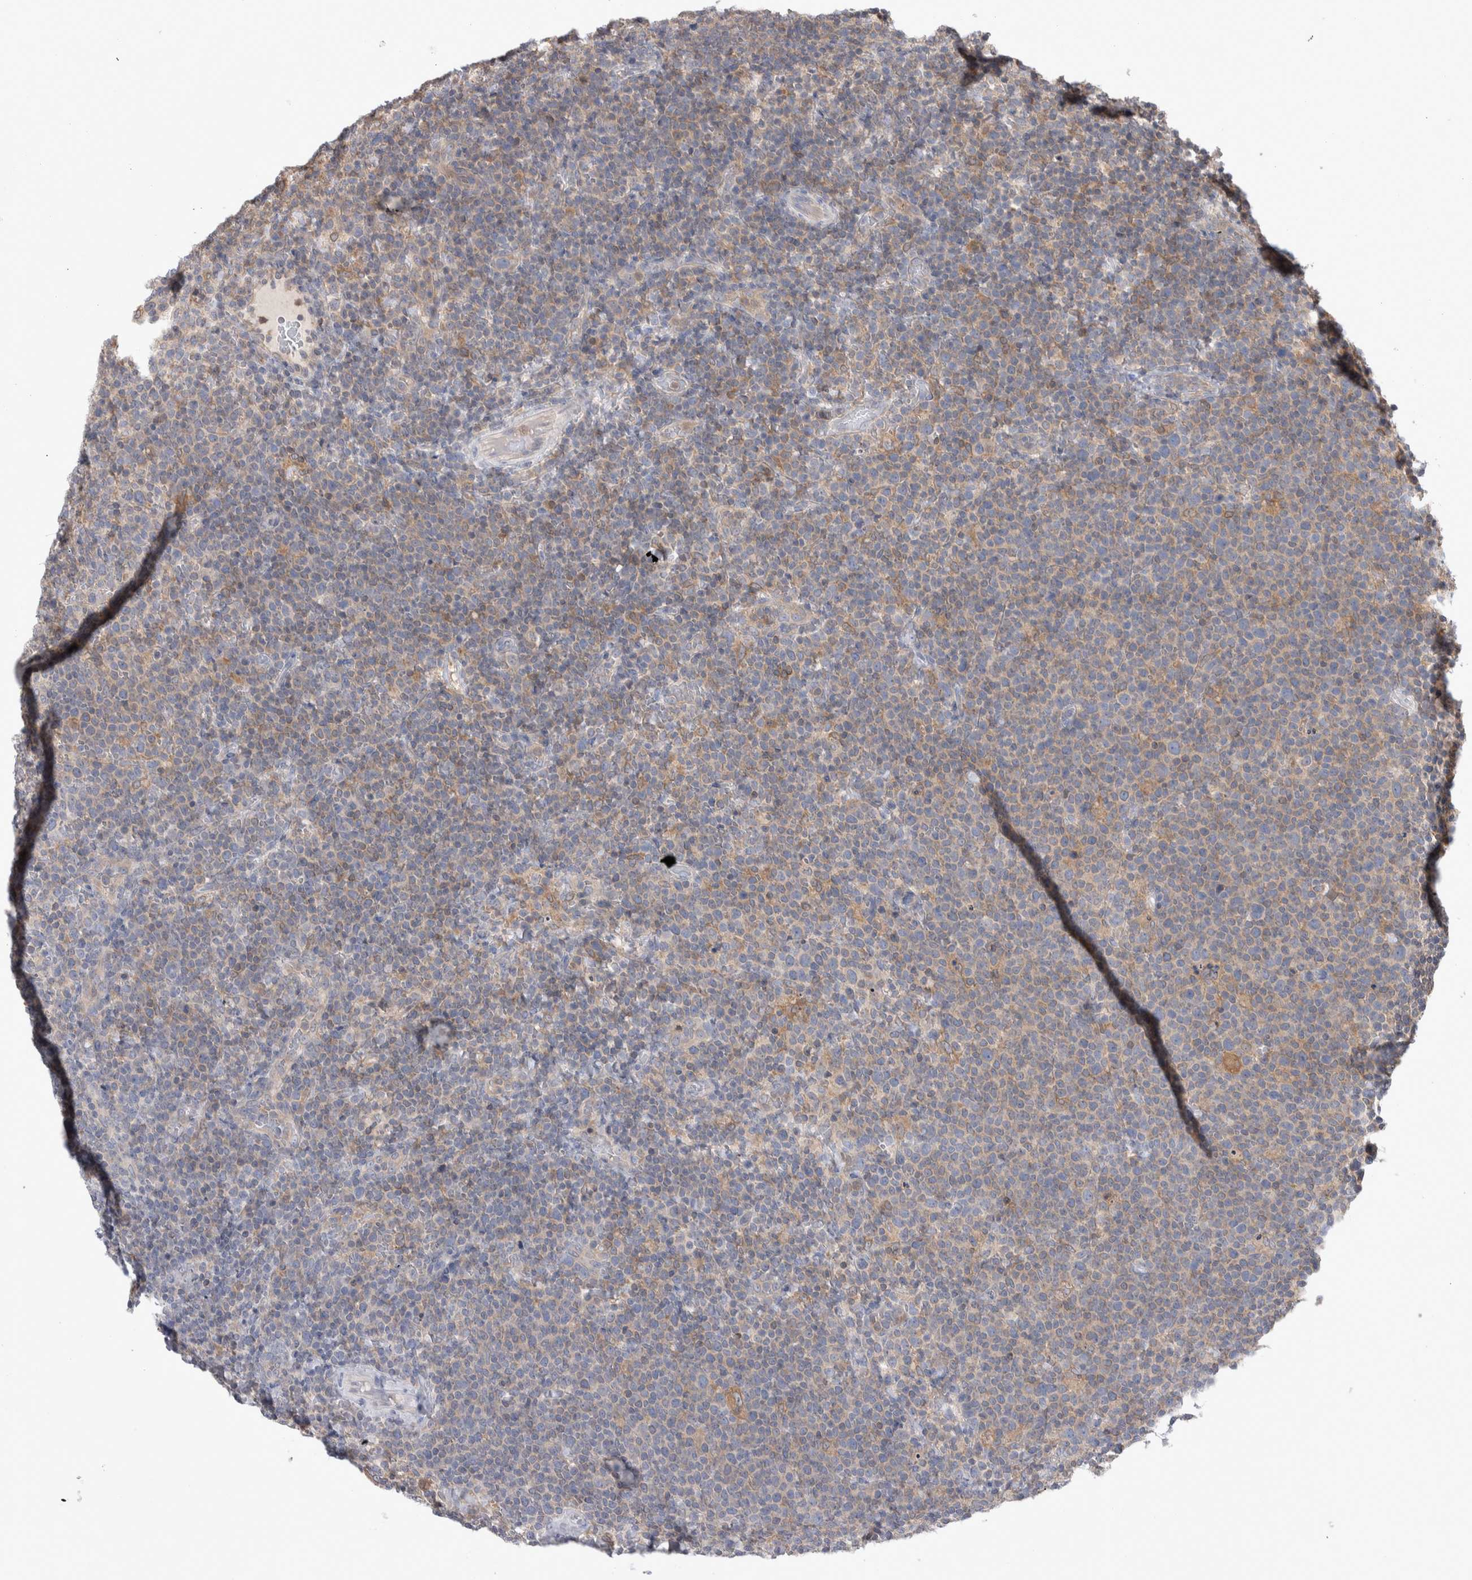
{"staining": {"intensity": "weak", "quantity": "25%-75%", "location": "cytoplasmic/membranous"}, "tissue": "lymphoma", "cell_type": "Tumor cells", "image_type": "cancer", "snomed": [{"axis": "morphology", "description": "Malignant lymphoma, non-Hodgkin's type, High grade"}, {"axis": "topography", "description": "Lymph node"}], "caption": "Malignant lymphoma, non-Hodgkin's type (high-grade) was stained to show a protein in brown. There is low levels of weak cytoplasmic/membranous staining in about 25%-75% of tumor cells.", "gene": "HTATIP2", "patient": {"sex": "male", "age": 61}}